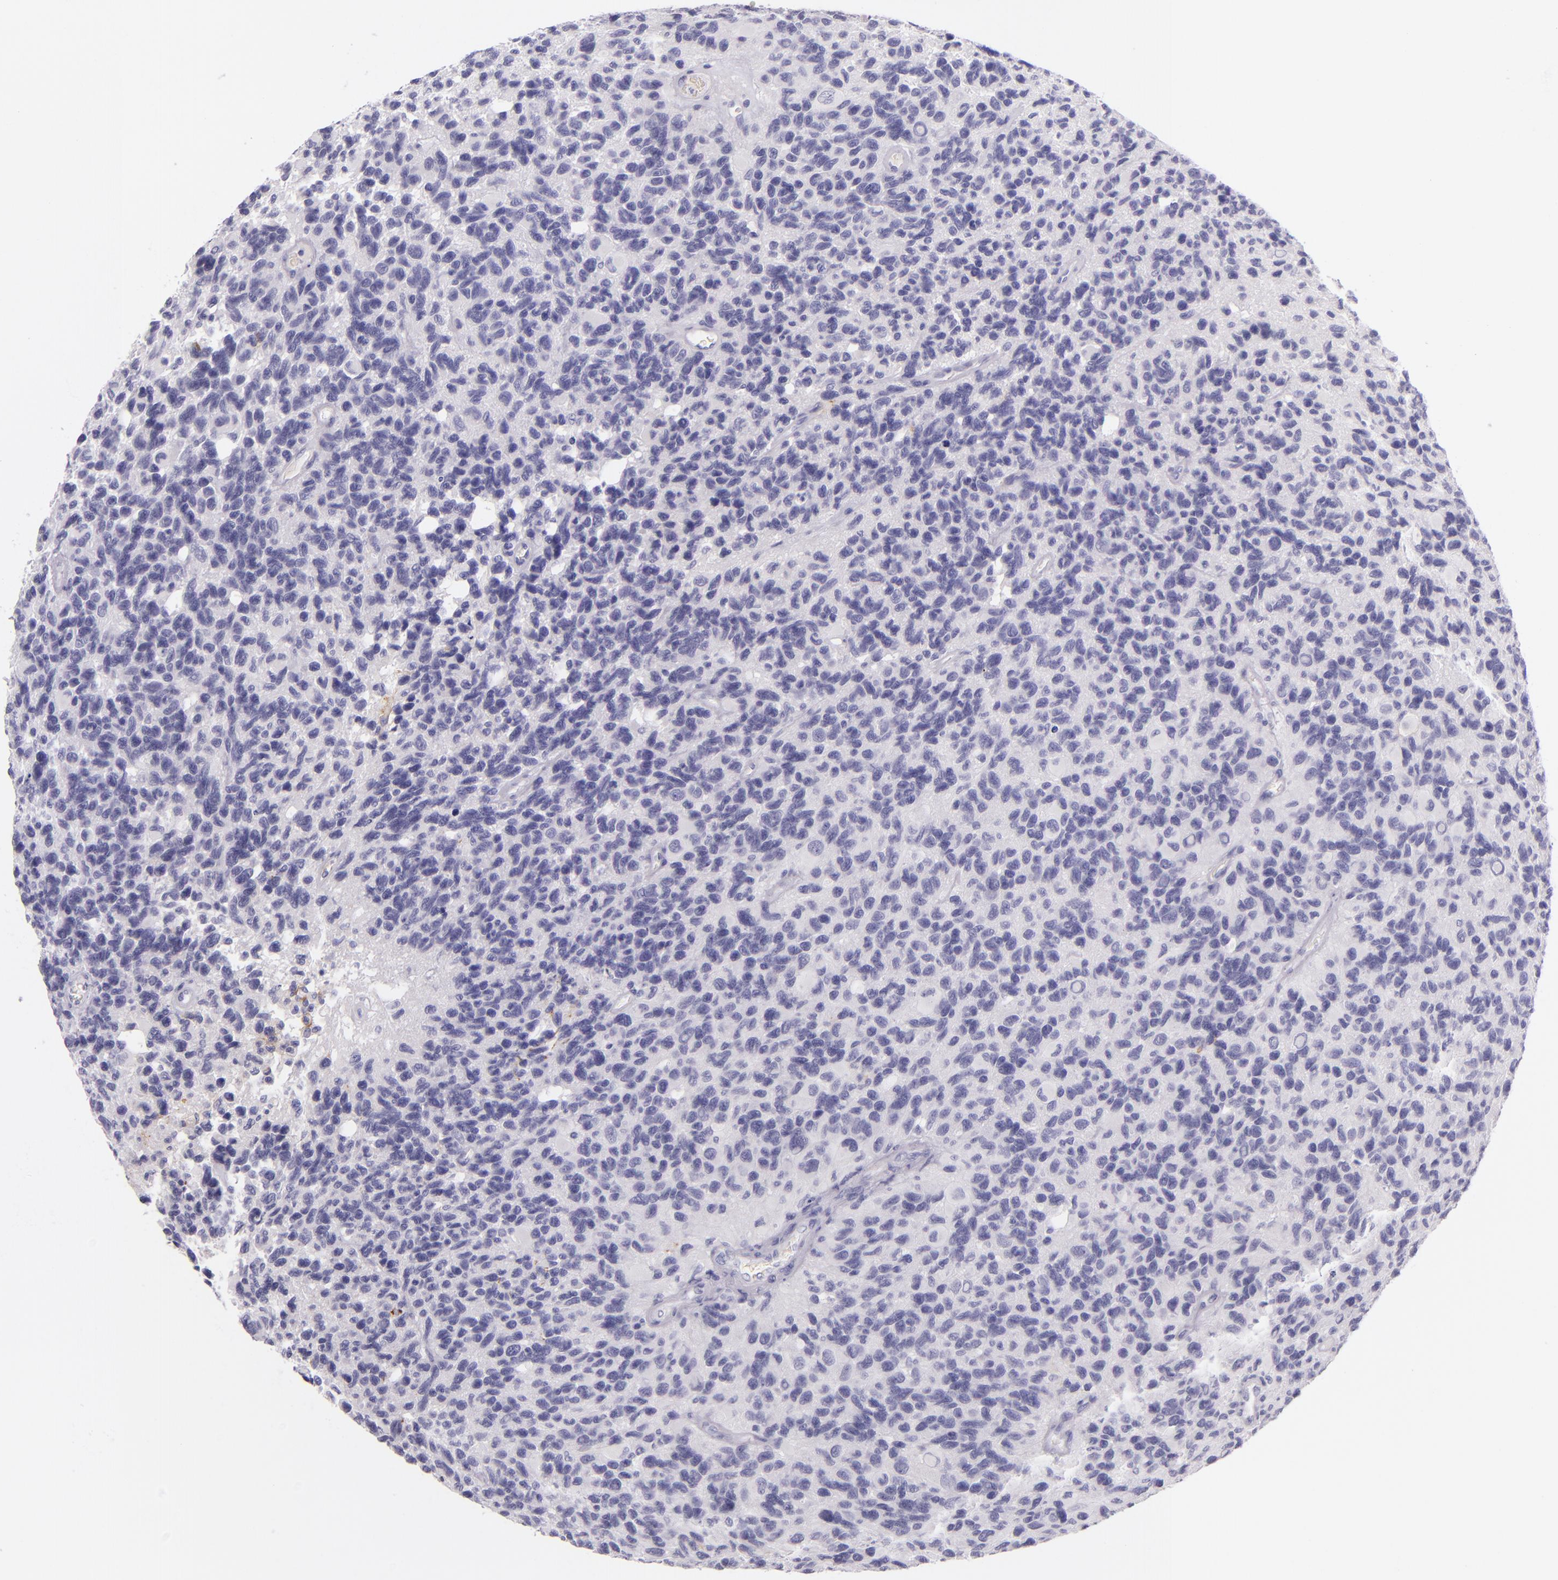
{"staining": {"intensity": "negative", "quantity": "none", "location": "none"}, "tissue": "glioma", "cell_type": "Tumor cells", "image_type": "cancer", "snomed": [{"axis": "morphology", "description": "Glioma, malignant, High grade"}, {"axis": "topography", "description": "Brain"}], "caption": "This is an immunohistochemistry (IHC) image of glioma. There is no staining in tumor cells.", "gene": "ICAM1", "patient": {"sex": "male", "age": 77}}